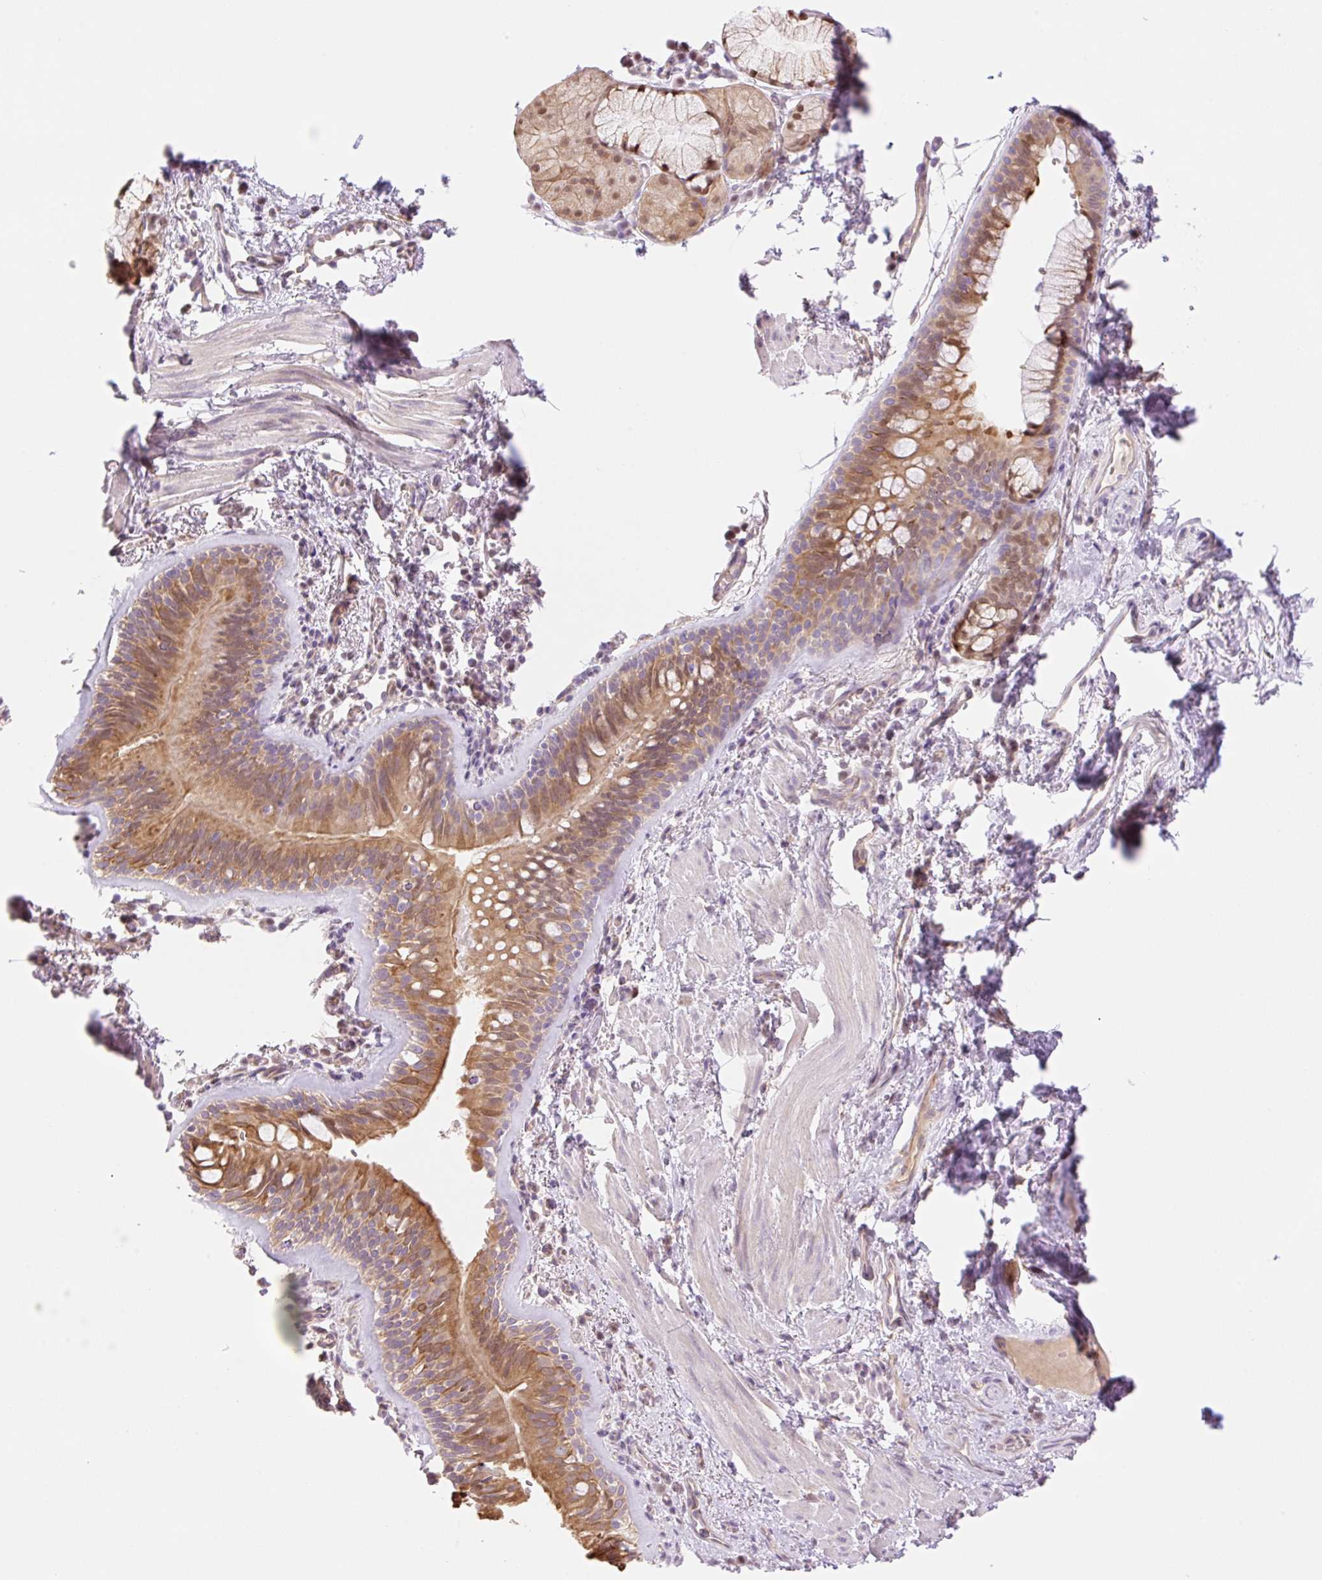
{"staining": {"intensity": "moderate", "quantity": ">75%", "location": "cytoplasmic/membranous"}, "tissue": "bronchus", "cell_type": "Respiratory epithelial cells", "image_type": "normal", "snomed": [{"axis": "morphology", "description": "Normal tissue, NOS"}, {"axis": "topography", "description": "Cartilage tissue"}, {"axis": "topography", "description": "Bronchus"}], "caption": "Human bronchus stained with a protein marker demonstrates moderate staining in respiratory epithelial cells.", "gene": "NLRP5", "patient": {"sex": "male", "age": 78}}